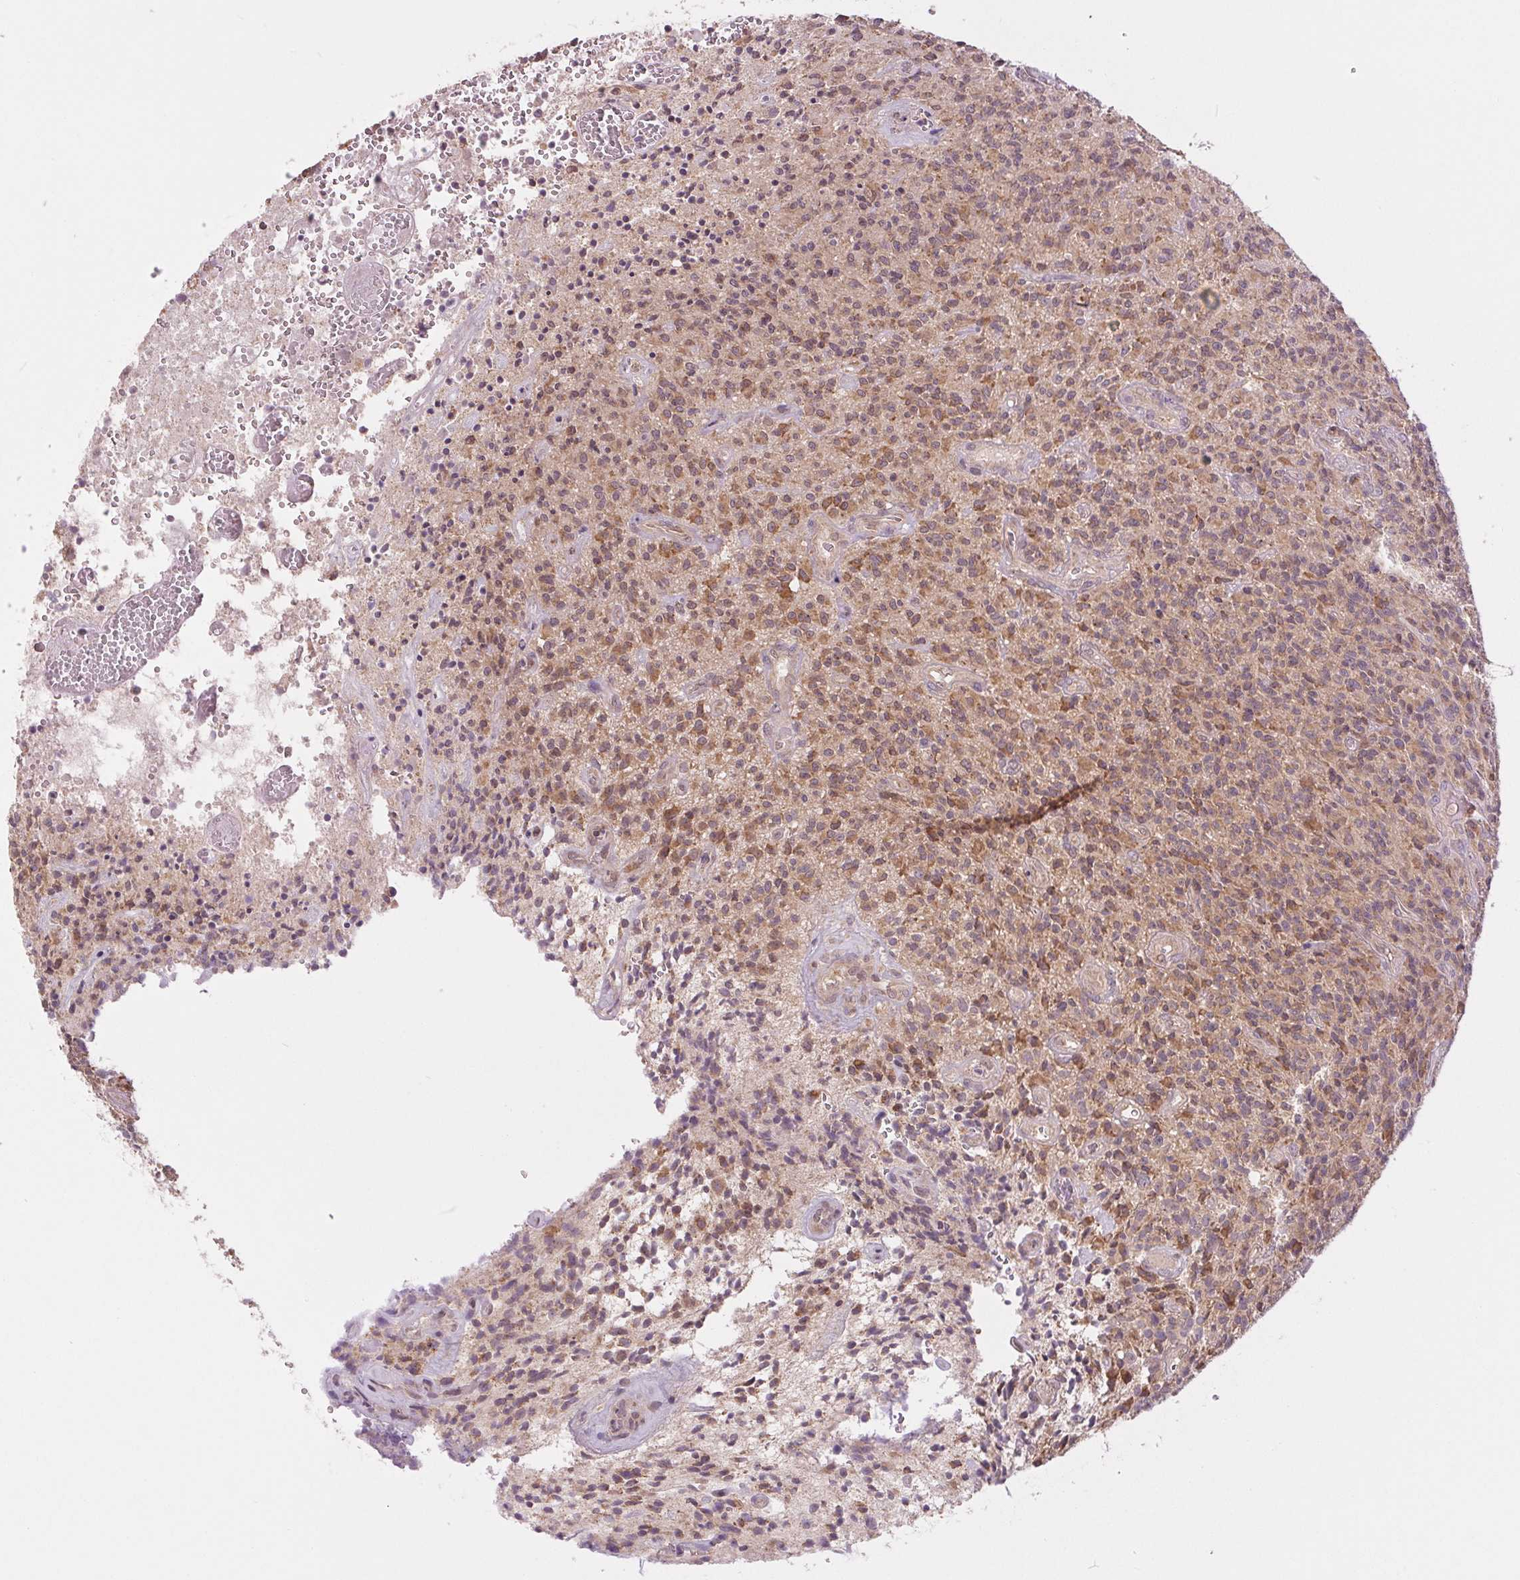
{"staining": {"intensity": "moderate", "quantity": ">75%", "location": "cytoplasmic/membranous"}, "tissue": "glioma", "cell_type": "Tumor cells", "image_type": "cancer", "snomed": [{"axis": "morphology", "description": "Glioma, malignant, High grade"}, {"axis": "topography", "description": "Brain"}], "caption": "Glioma stained with immunohistochemistry displays moderate cytoplasmic/membranous positivity in about >75% of tumor cells.", "gene": "MAP3K5", "patient": {"sex": "male", "age": 76}}